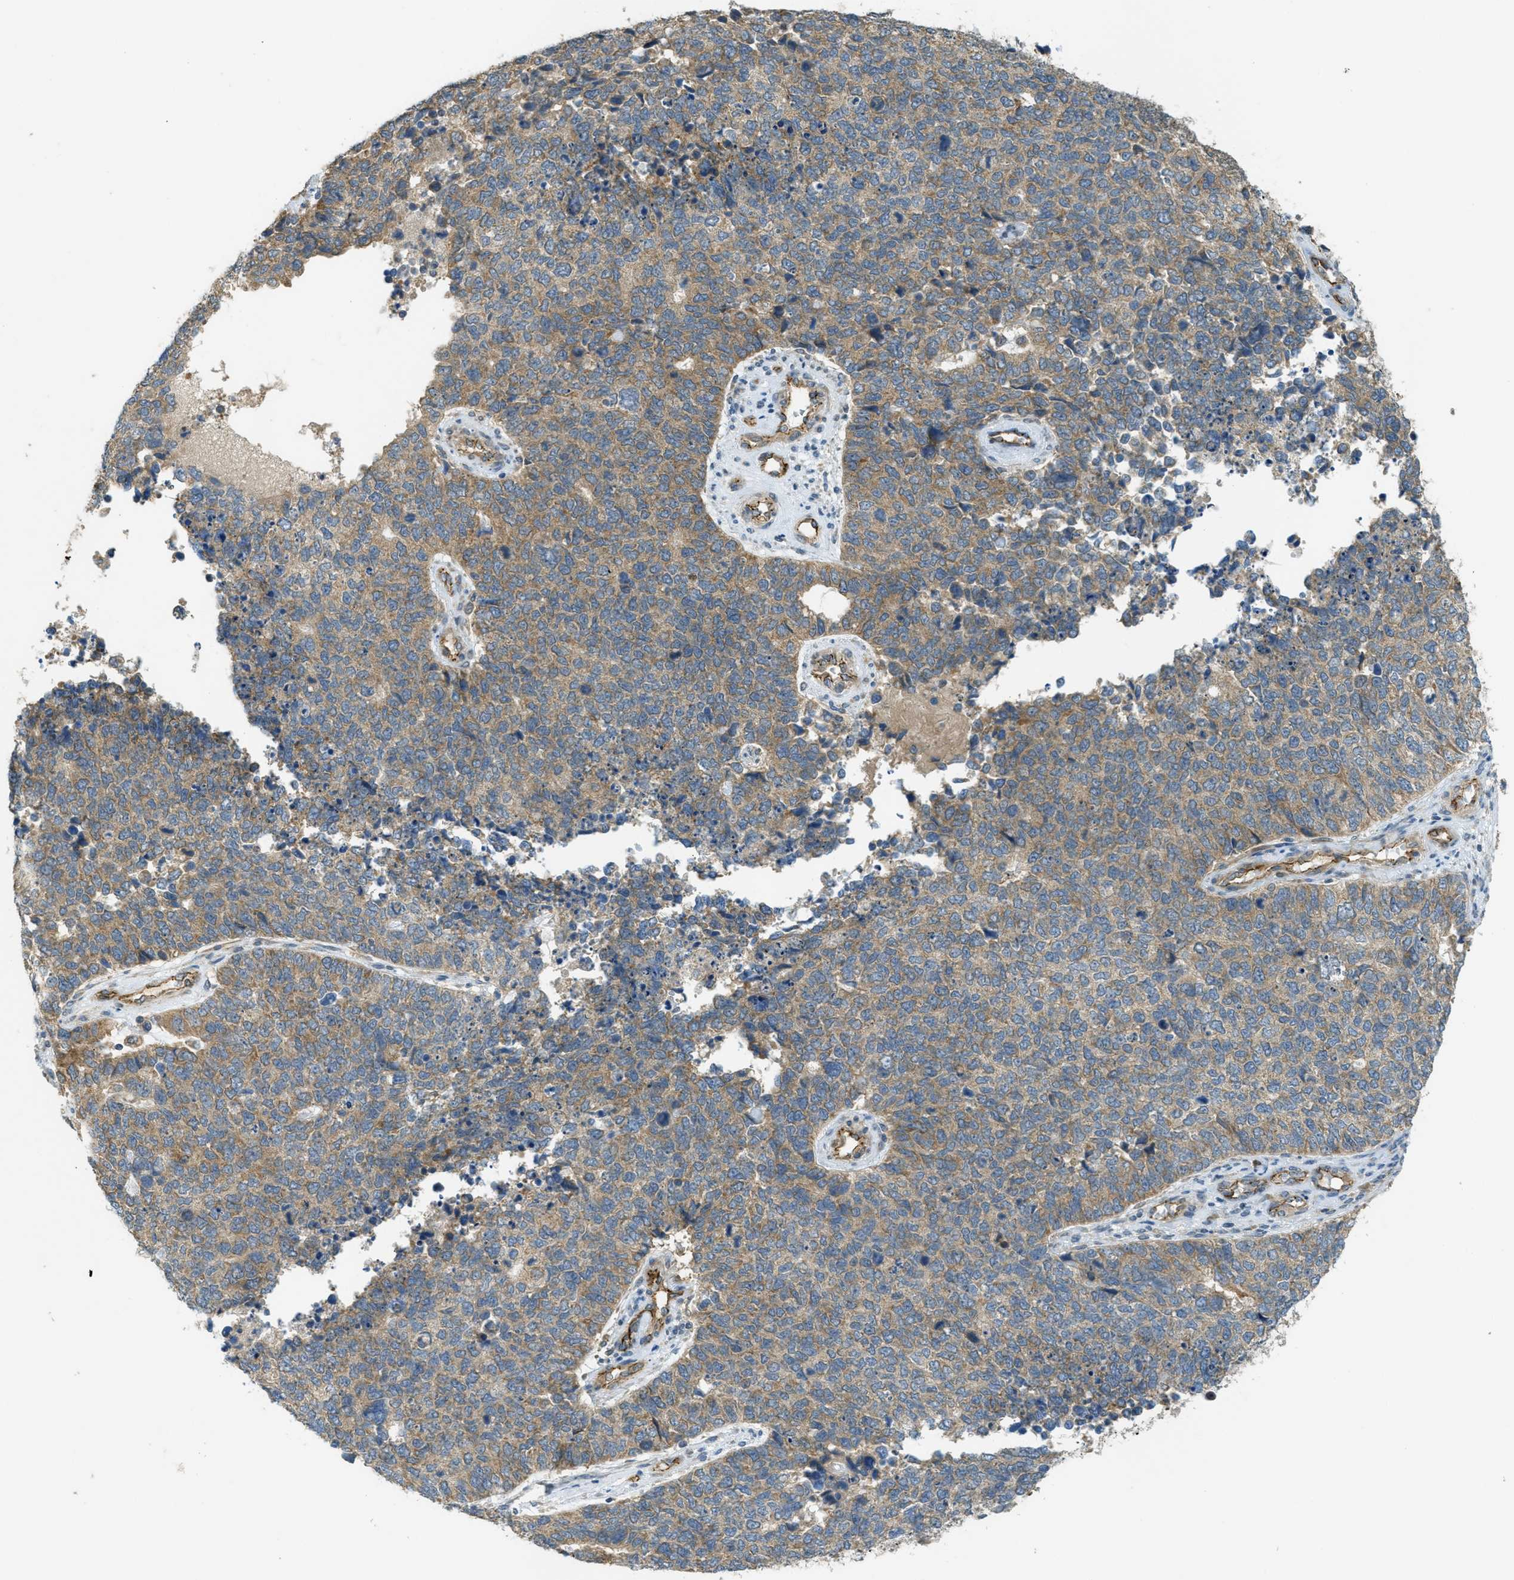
{"staining": {"intensity": "moderate", "quantity": ">75%", "location": "cytoplasmic/membranous"}, "tissue": "cervical cancer", "cell_type": "Tumor cells", "image_type": "cancer", "snomed": [{"axis": "morphology", "description": "Squamous cell carcinoma, NOS"}, {"axis": "topography", "description": "Cervix"}], "caption": "Immunohistochemistry (IHC) histopathology image of squamous cell carcinoma (cervical) stained for a protein (brown), which reveals medium levels of moderate cytoplasmic/membranous expression in approximately >75% of tumor cells.", "gene": "JCAD", "patient": {"sex": "female", "age": 63}}